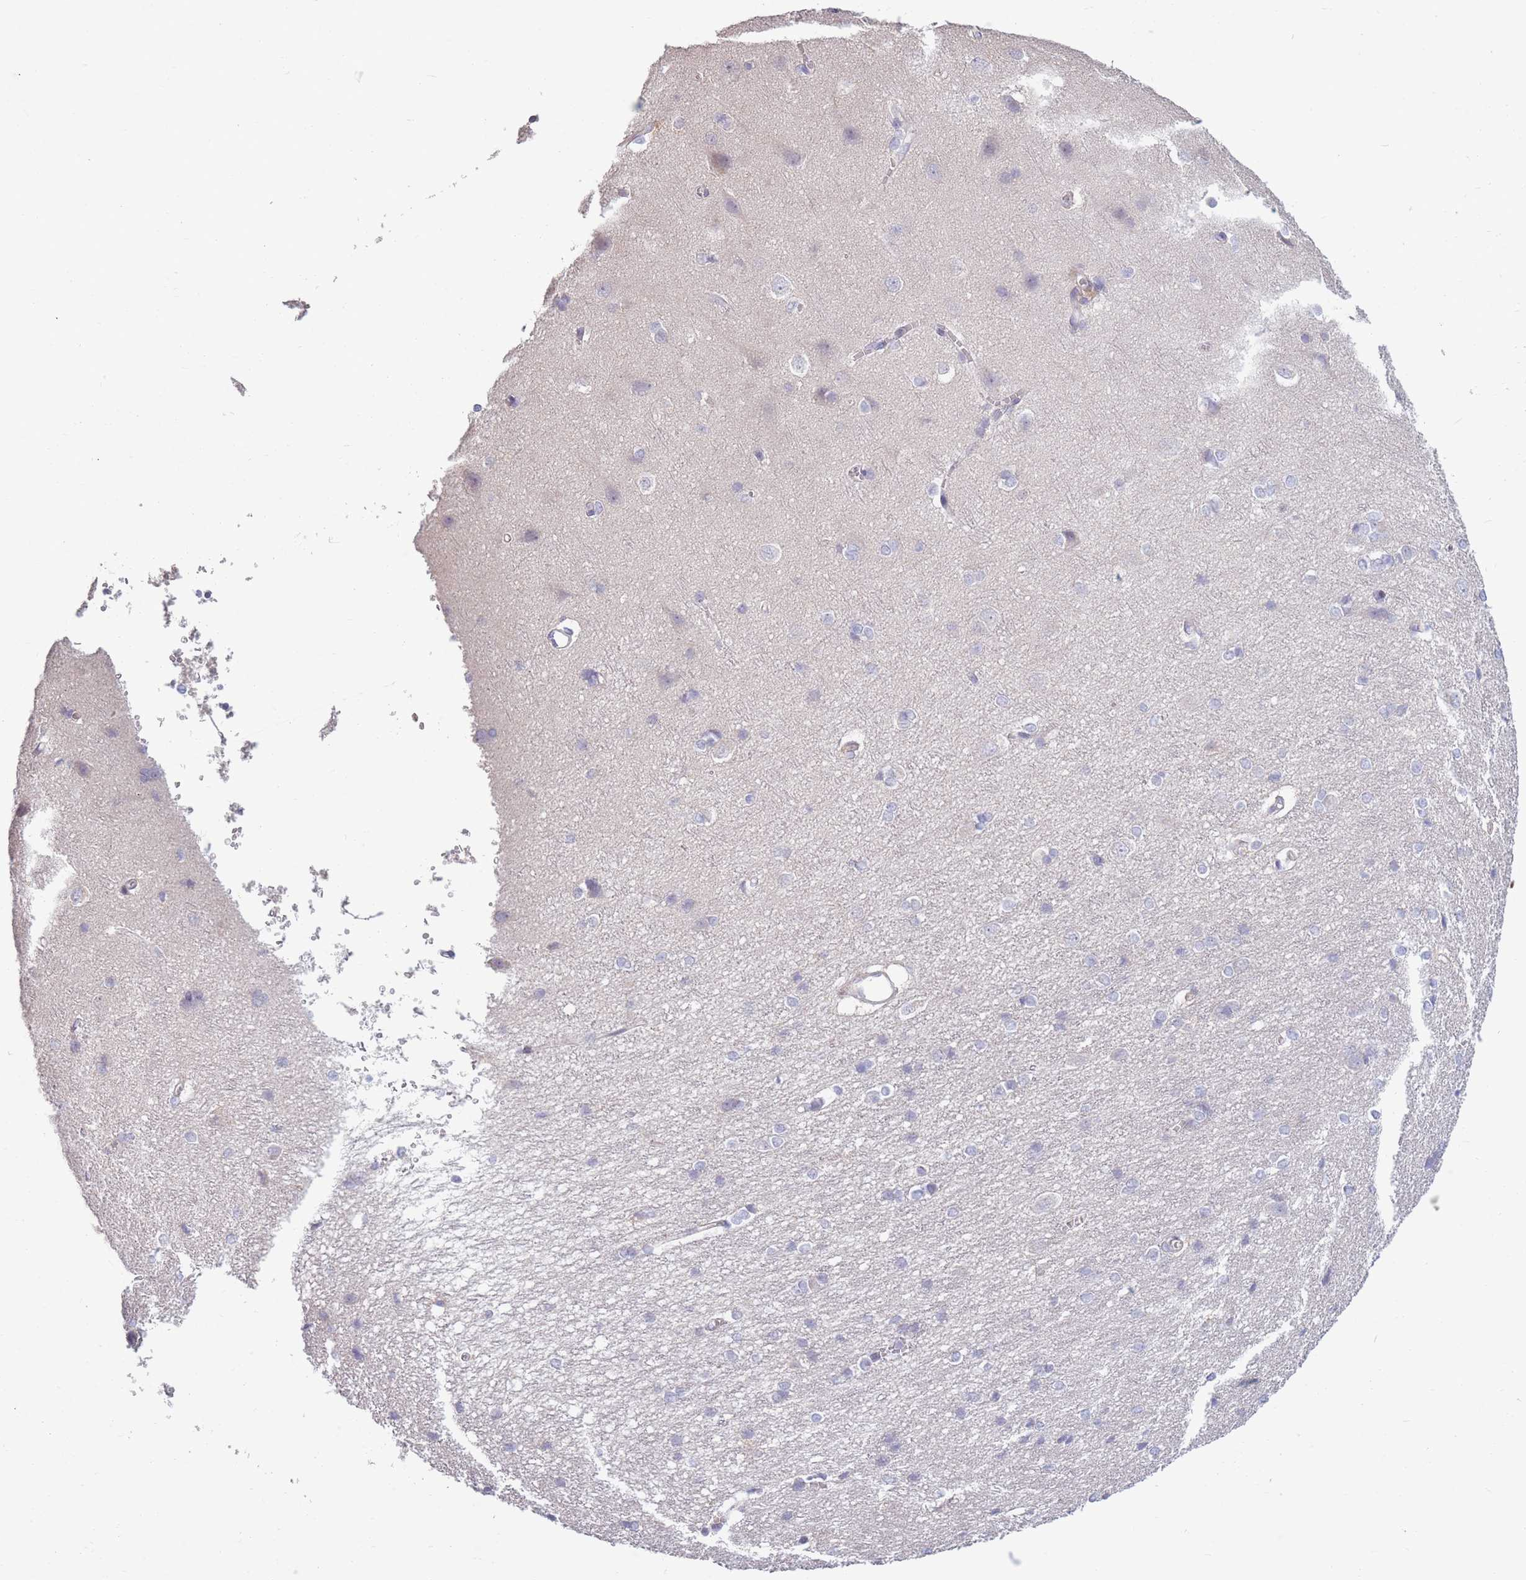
{"staining": {"intensity": "negative", "quantity": "none", "location": "none"}, "tissue": "cerebral cortex", "cell_type": "Endothelial cells", "image_type": "normal", "snomed": [{"axis": "morphology", "description": "Normal tissue, NOS"}, {"axis": "topography", "description": "Cerebral cortex"}], "caption": "IHC of normal human cerebral cortex shows no positivity in endothelial cells. Brightfield microscopy of immunohistochemistry stained with DAB (3,3'-diaminobenzidine) (brown) and hematoxylin (blue), captured at high magnification.", "gene": "CCNQ", "patient": {"sex": "male", "age": 37}}